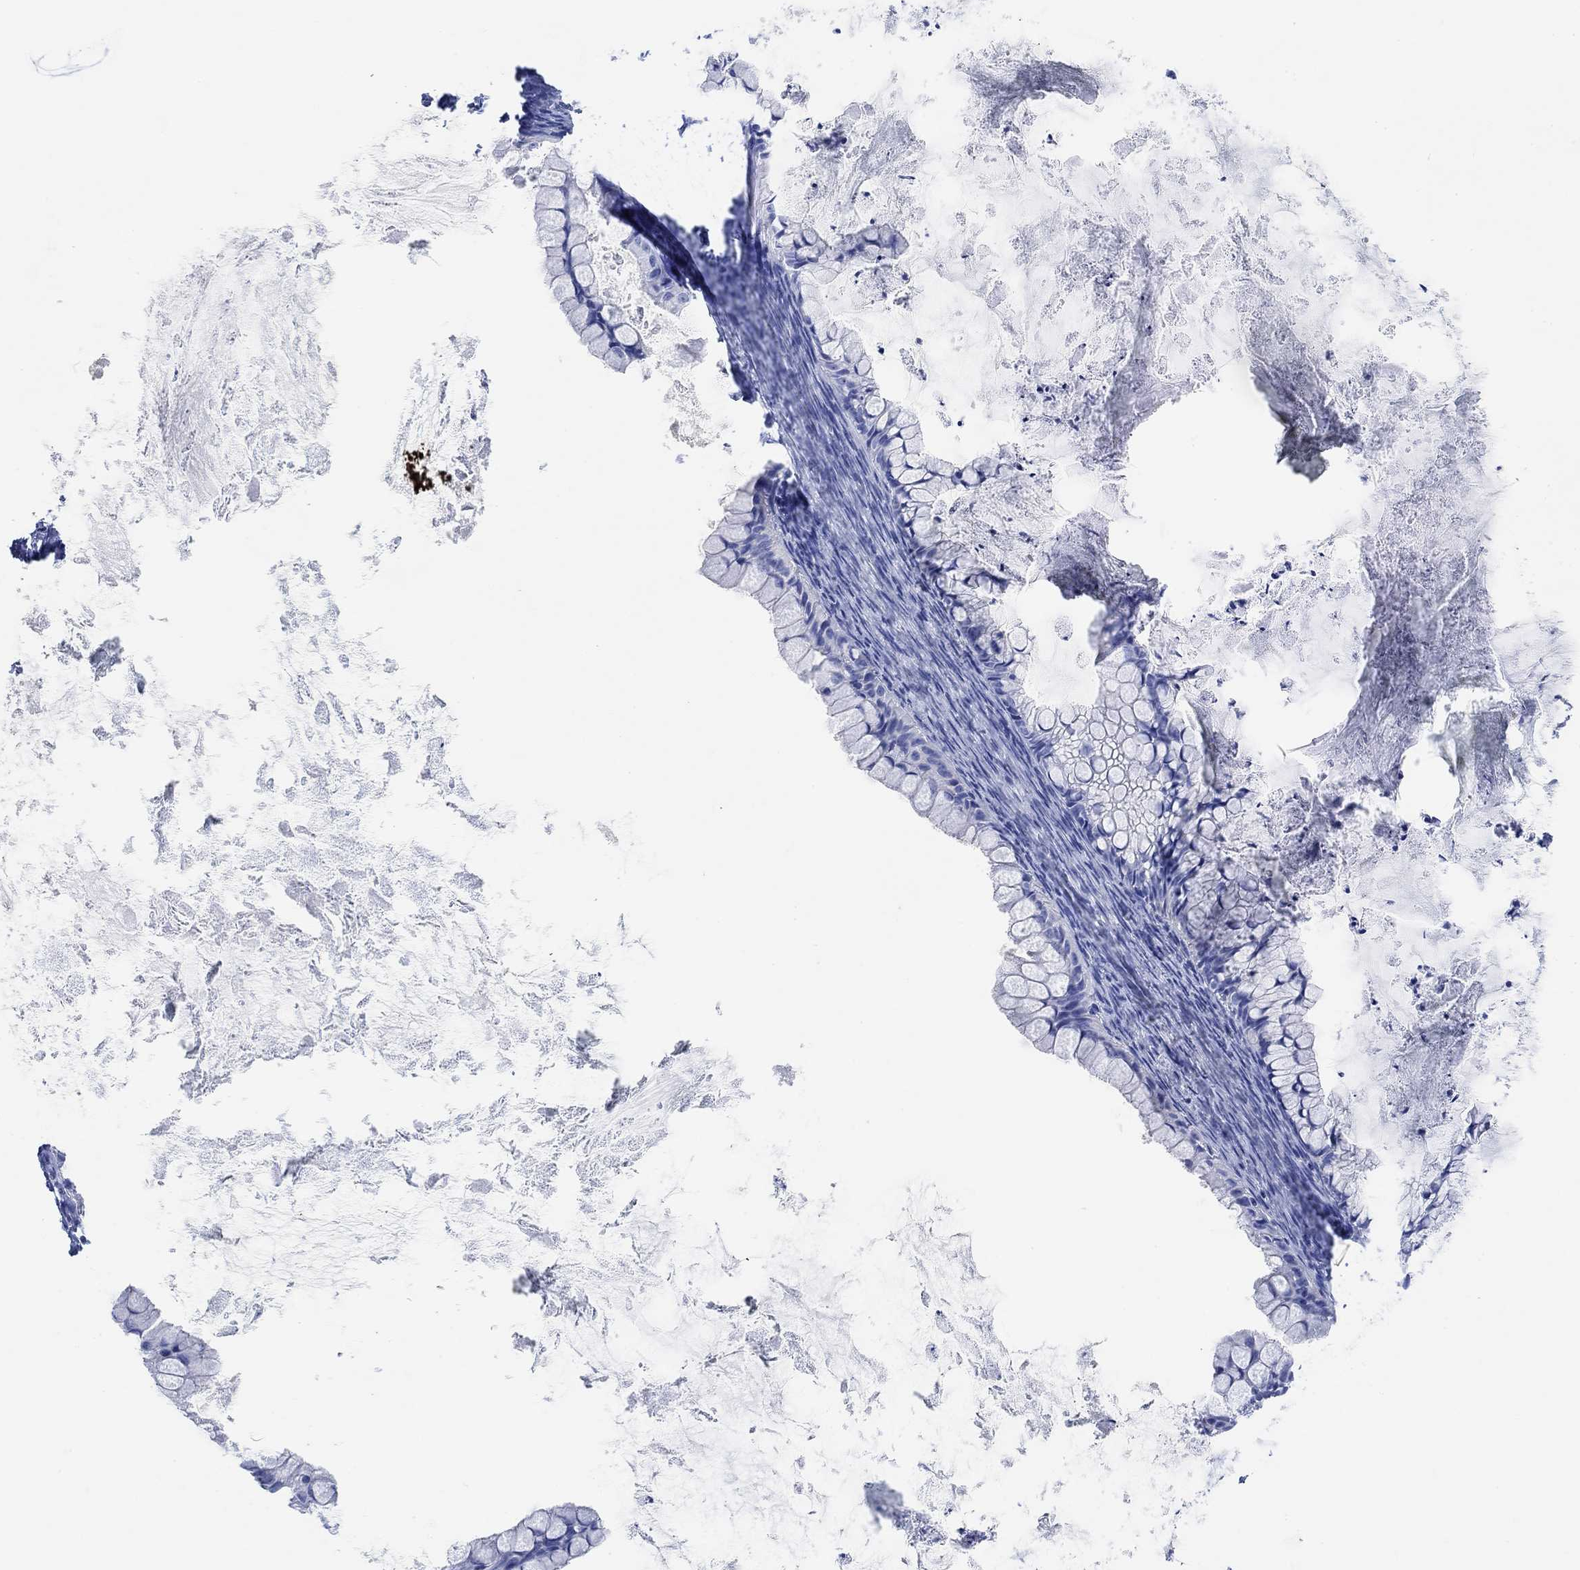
{"staining": {"intensity": "negative", "quantity": "none", "location": "none"}, "tissue": "ovarian cancer", "cell_type": "Tumor cells", "image_type": "cancer", "snomed": [{"axis": "morphology", "description": "Cystadenocarcinoma, mucinous, NOS"}, {"axis": "topography", "description": "Ovary"}], "caption": "A high-resolution micrograph shows immunohistochemistry staining of ovarian cancer (mucinous cystadenocarcinoma), which exhibits no significant positivity in tumor cells.", "gene": "ANKRD33", "patient": {"sex": "female", "age": 35}}